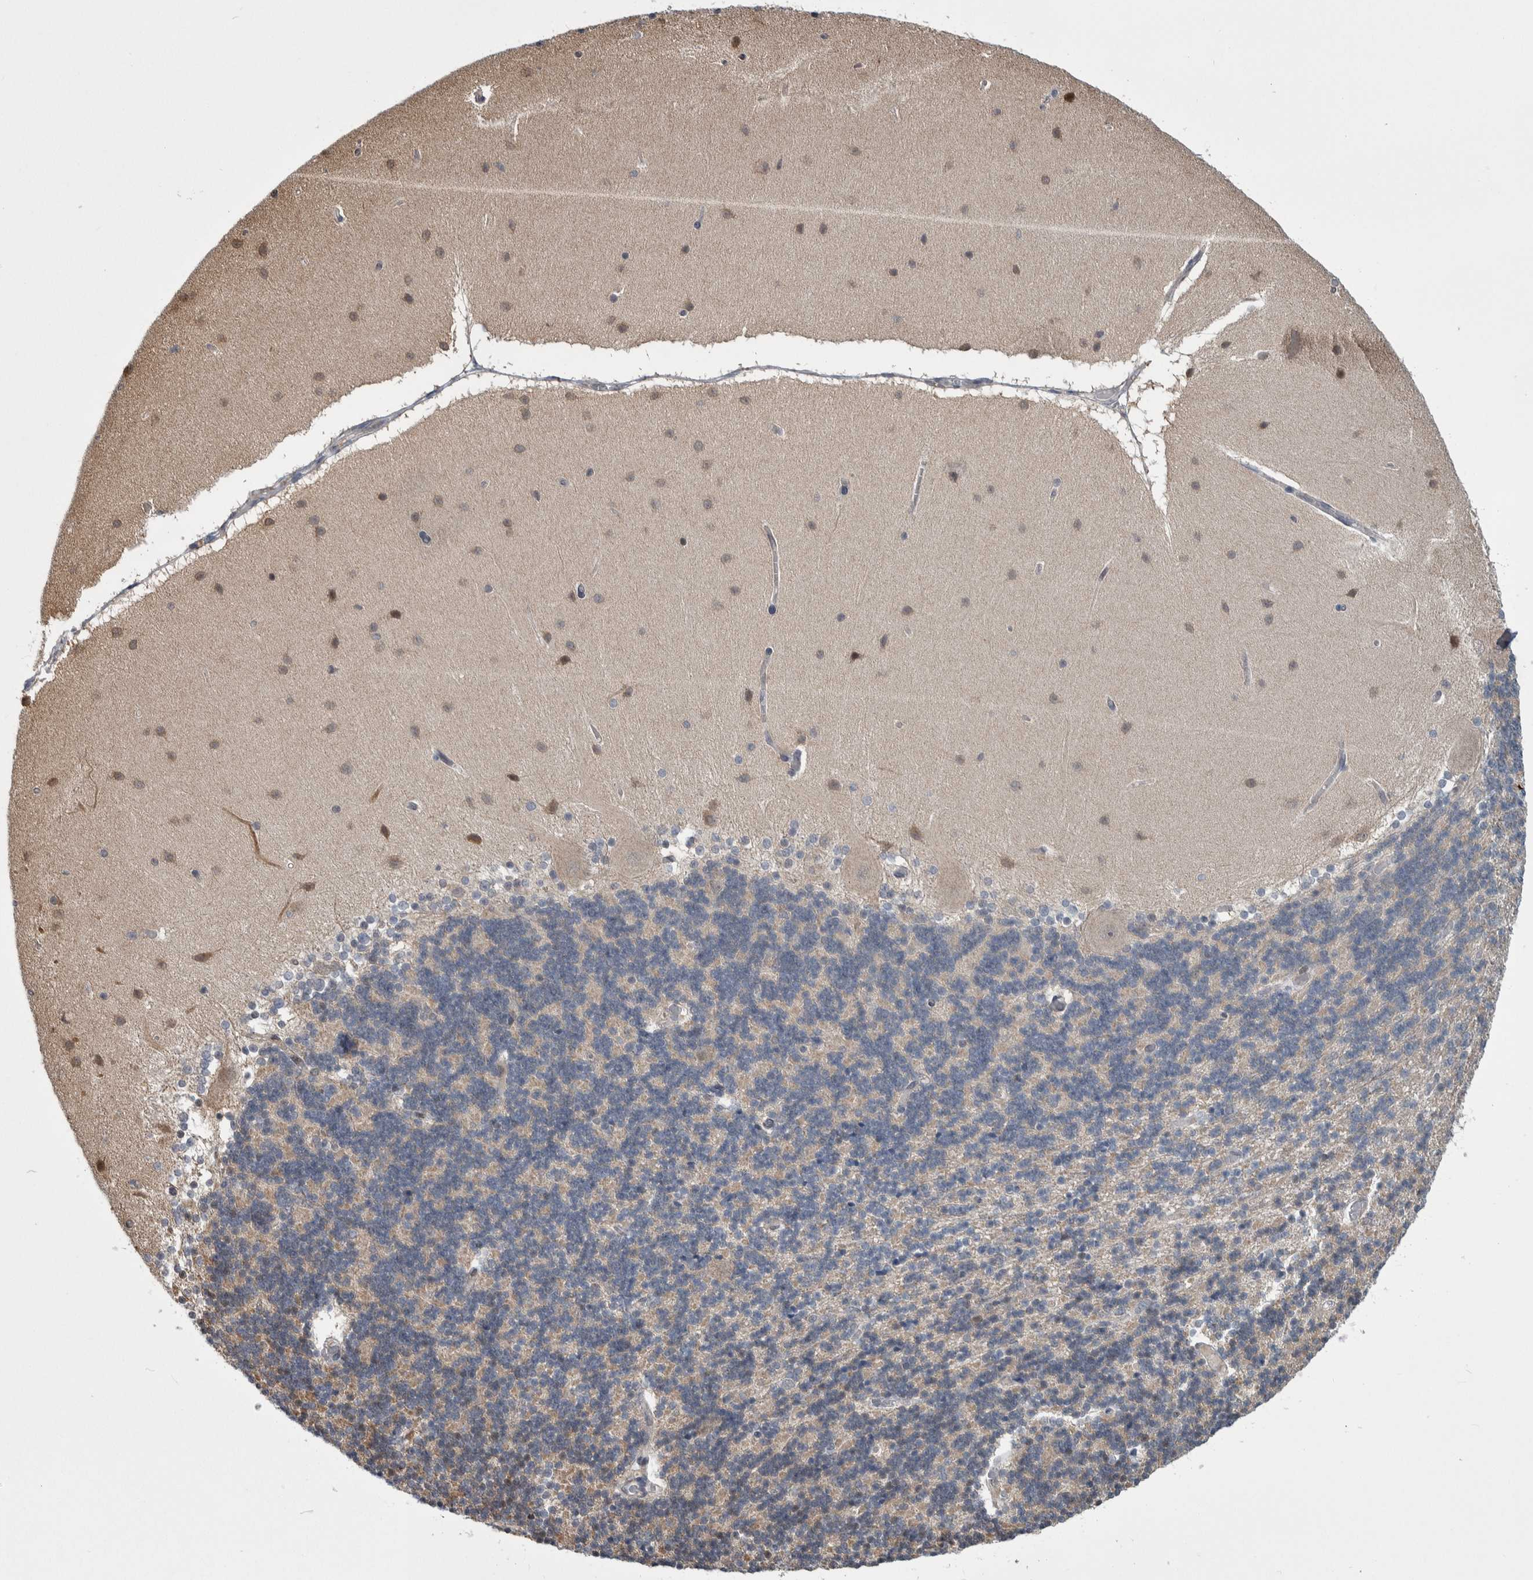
{"staining": {"intensity": "weak", "quantity": "<25%", "location": "cytoplasmic/membranous"}, "tissue": "cerebellum", "cell_type": "Cells in granular layer", "image_type": "normal", "snomed": [{"axis": "morphology", "description": "Normal tissue, NOS"}, {"axis": "topography", "description": "Cerebellum"}], "caption": "Cells in granular layer are negative for protein expression in benign human cerebellum. Nuclei are stained in blue.", "gene": "PTPA", "patient": {"sex": "female", "age": 54}}